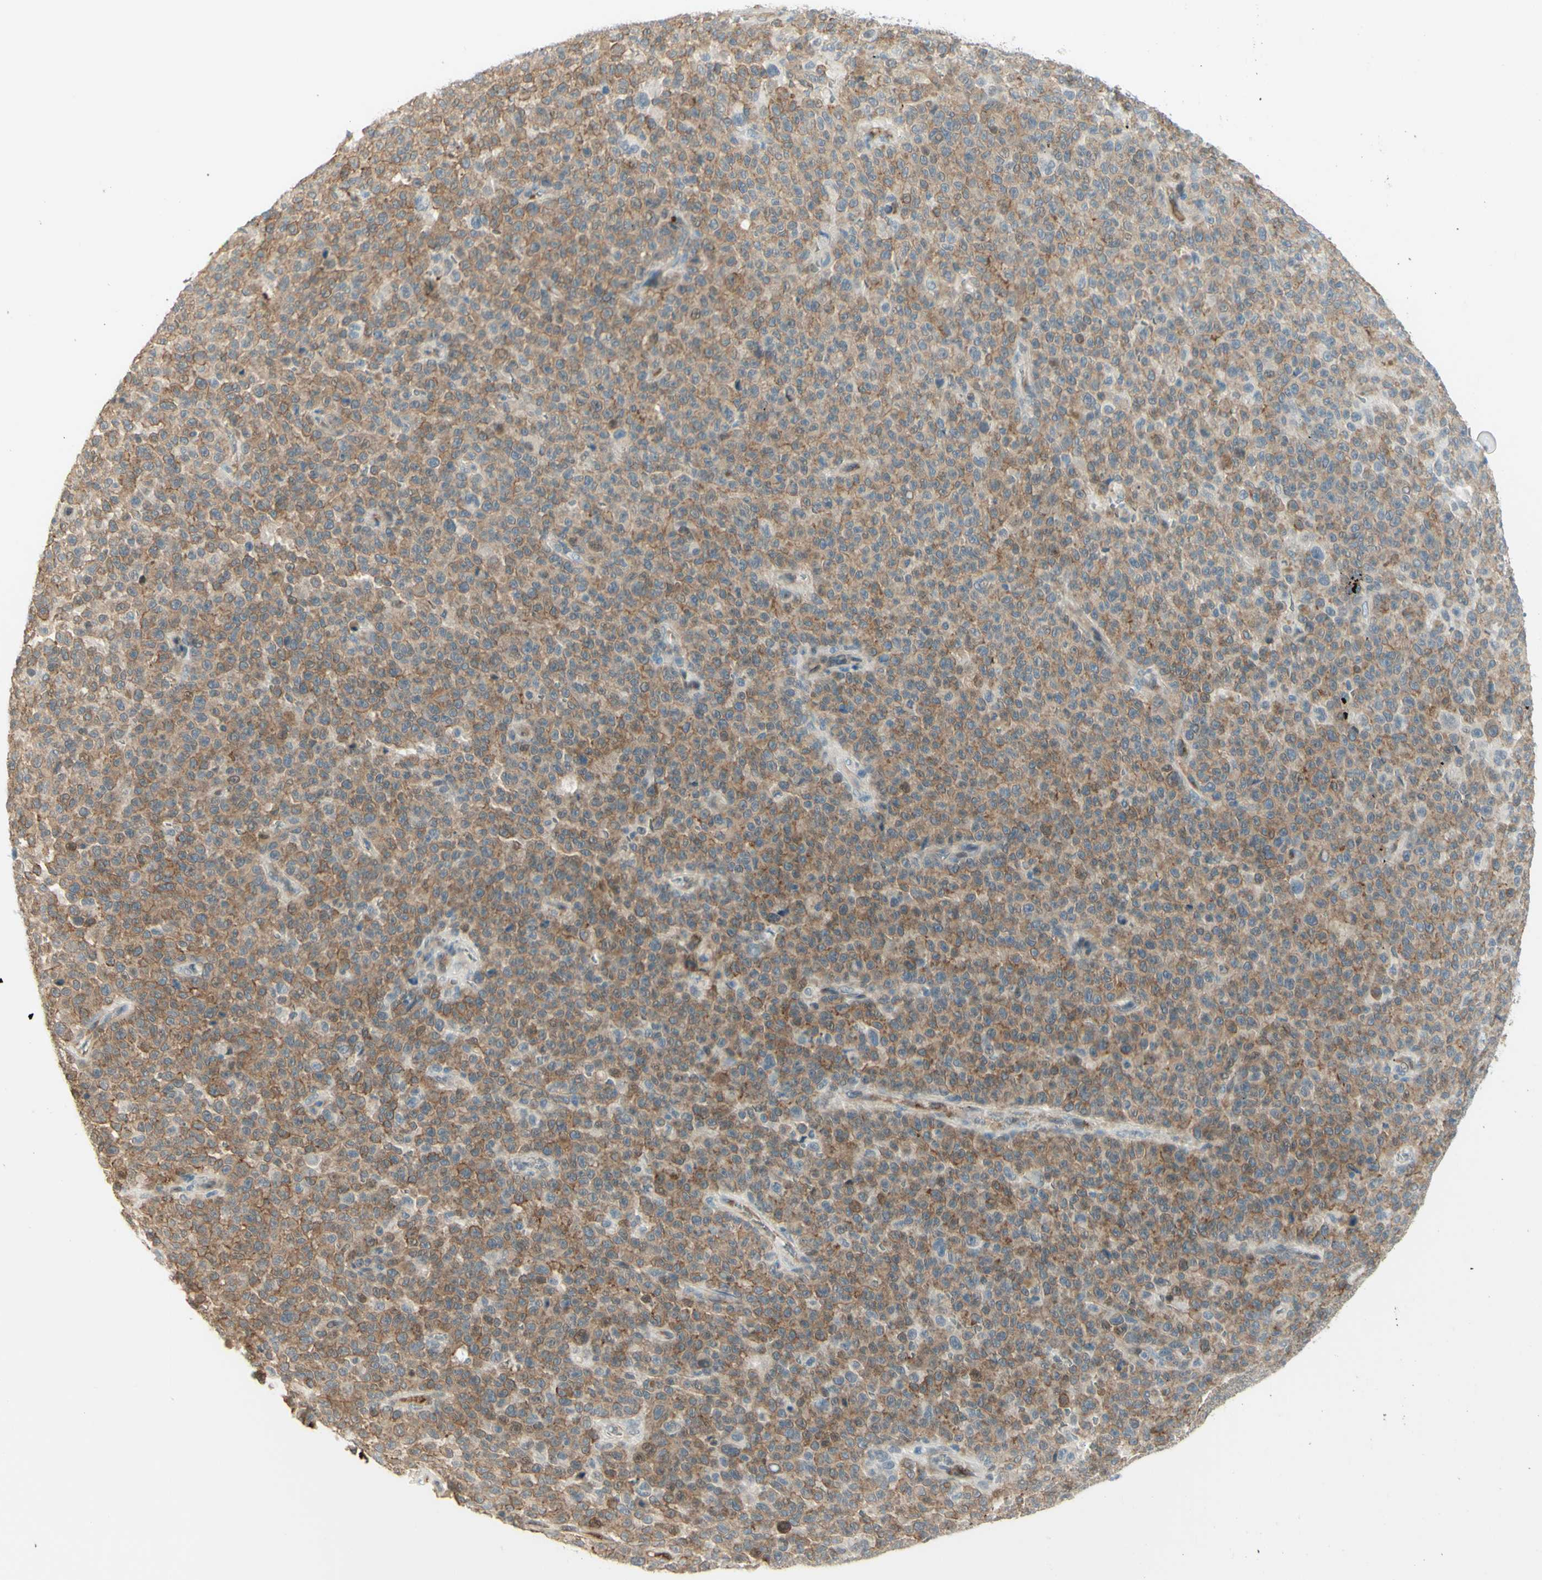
{"staining": {"intensity": "moderate", "quantity": ">75%", "location": "cytoplasmic/membranous"}, "tissue": "melanoma", "cell_type": "Tumor cells", "image_type": "cancer", "snomed": [{"axis": "morphology", "description": "Malignant melanoma, NOS"}, {"axis": "topography", "description": "Skin"}], "caption": "Protein staining by IHC demonstrates moderate cytoplasmic/membranous positivity in approximately >75% of tumor cells in malignant melanoma. The protein of interest is shown in brown color, while the nuclei are stained blue.", "gene": "ANGPT2", "patient": {"sex": "female", "age": 82}}